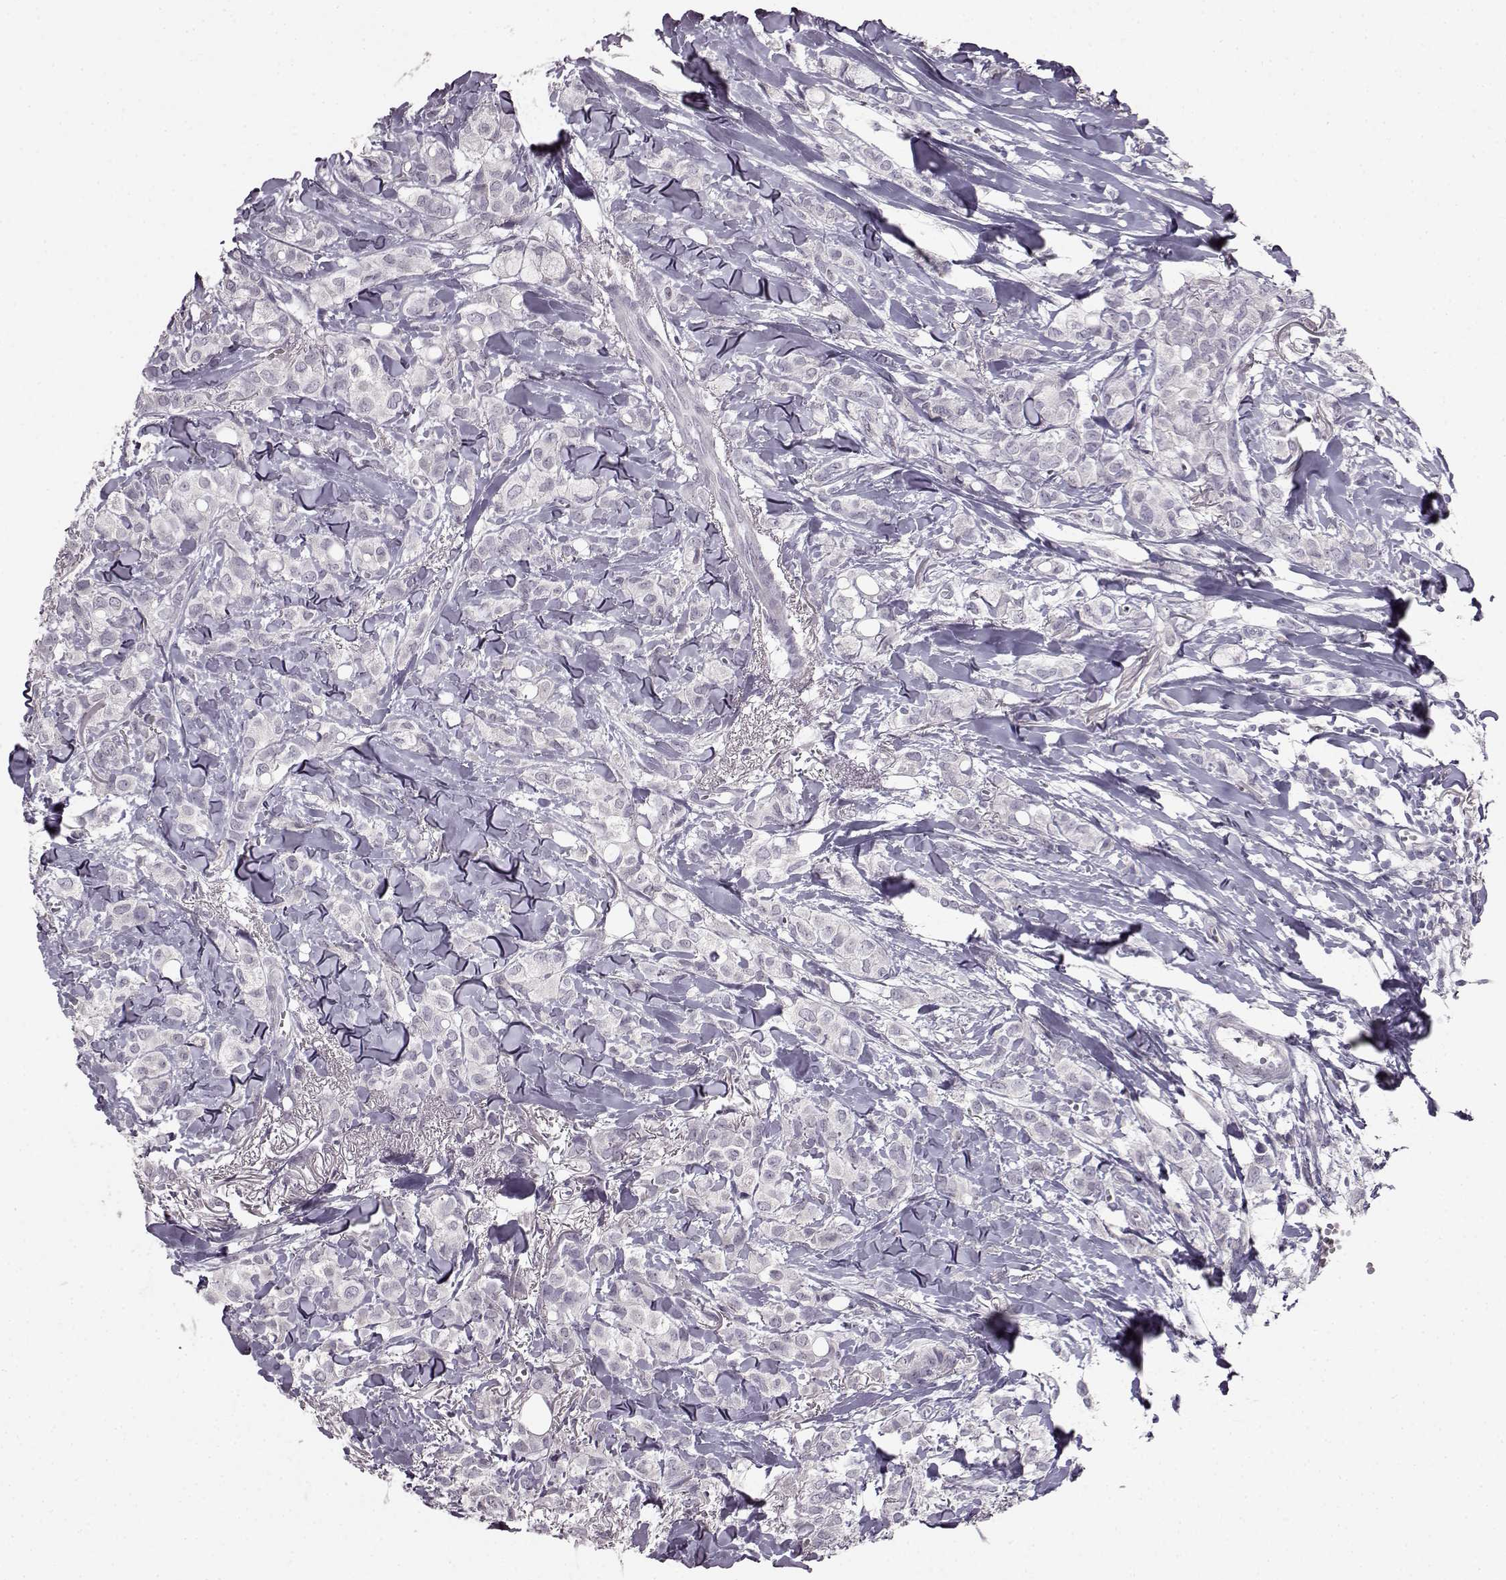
{"staining": {"intensity": "negative", "quantity": "none", "location": "none"}, "tissue": "breast cancer", "cell_type": "Tumor cells", "image_type": "cancer", "snomed": [{"axis": "morphology", "description": "Duct carcinoma"}, {"axis": "topography", "description": "Breast"}], "caption": "Tumor cells are negative for protein expression in human infiltrating ductal carcinoma (breast).", "gene": "LHB", "patient": {"sex": "female", "age": 85}}